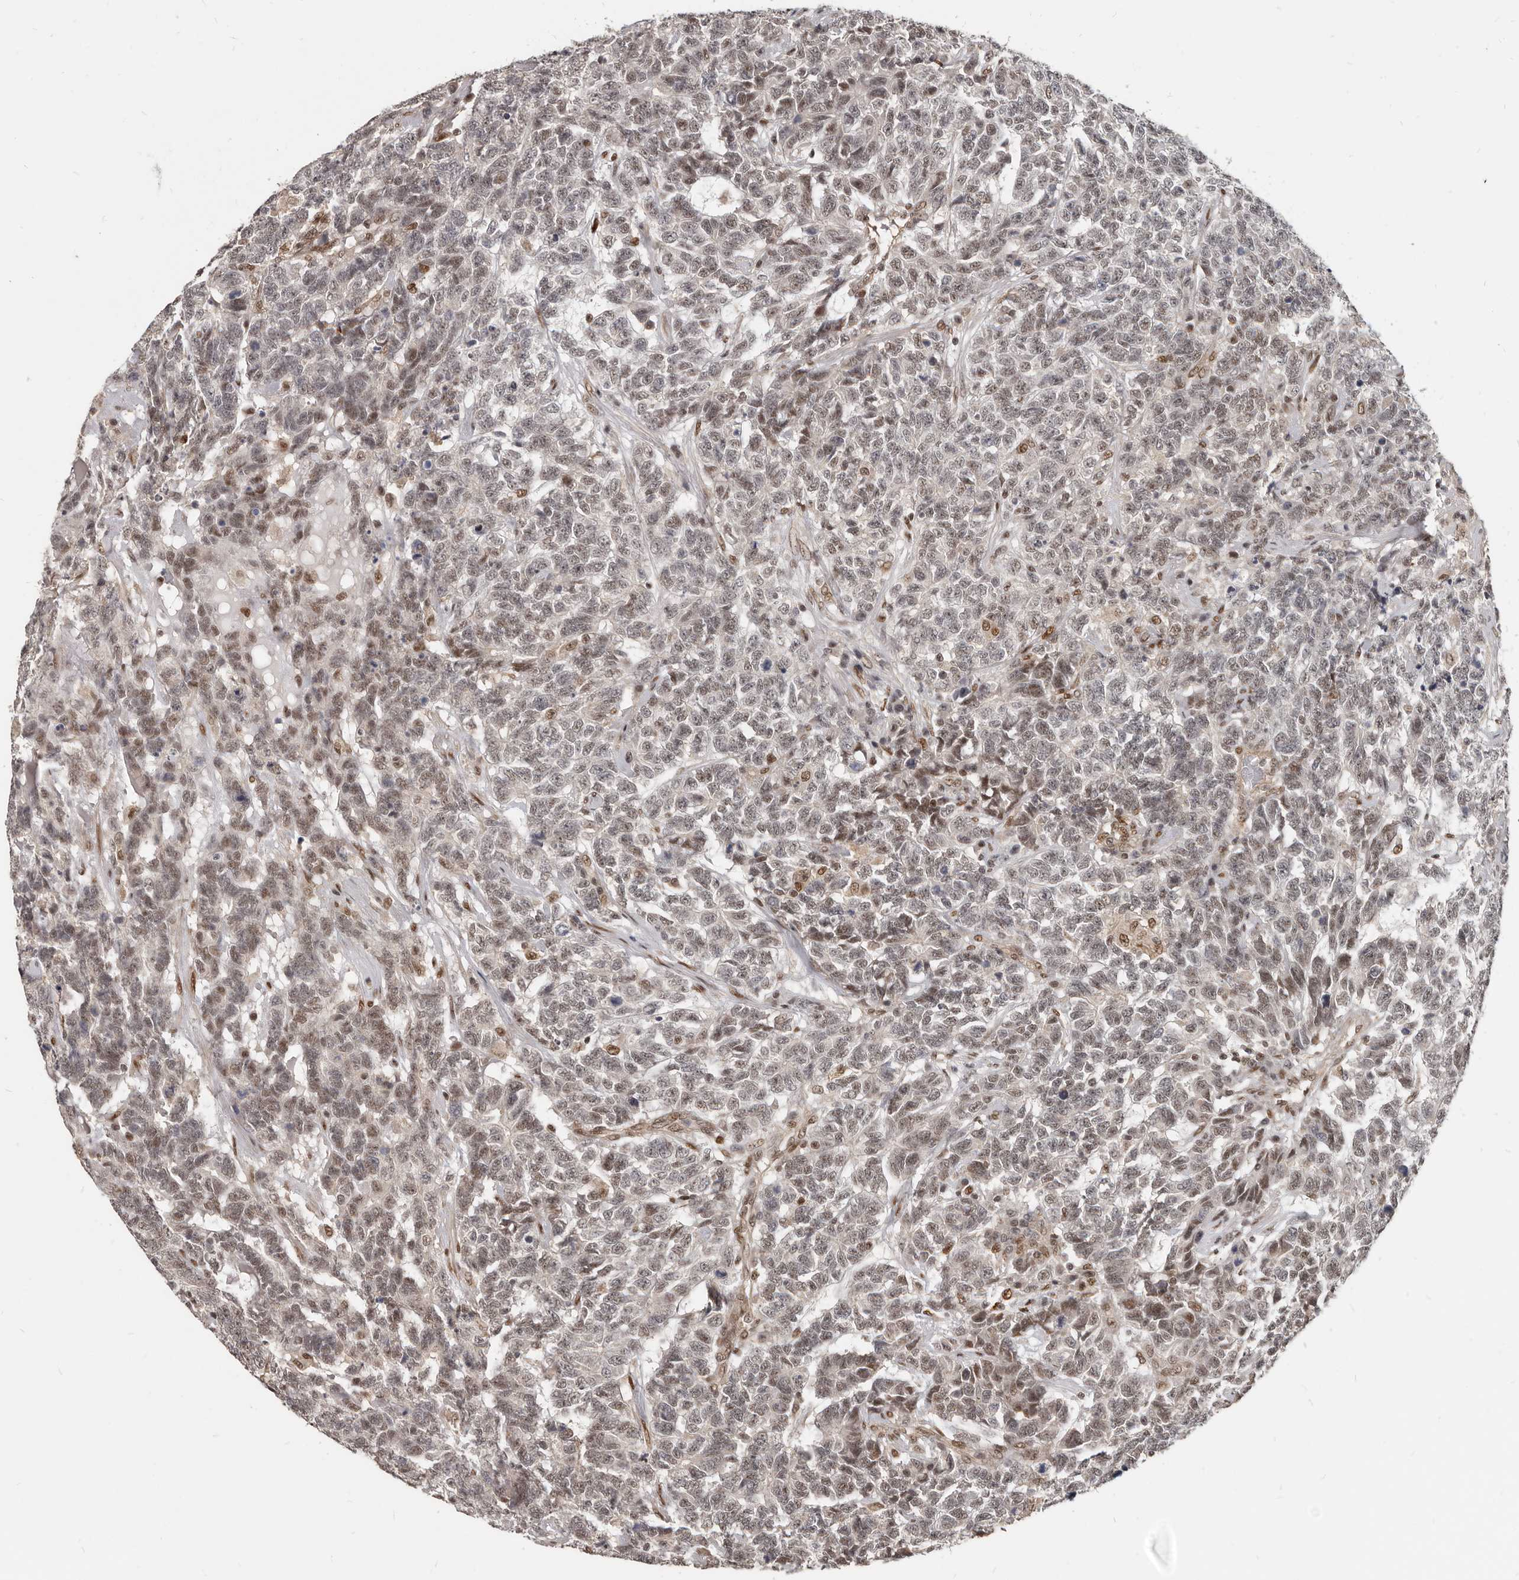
{"staining": {"intensity": "moderate", "quantity": "25%-75%", "location": "nuclear"}, "tissue": "testis cancer", "cell_type": "Tumor cells", "image_type": "cancer", "snomed": [{"axis": "morphology", "description": "Carcinoma, Embryonal, NOS"}, {"axis": "topography", "description": "Testis"}], "caption": "The image displays immunohistochemical staining of testis cancer. There is moderate nuclear positivity is present in approximately 25%-75% of tumor cells.", "gene": "ATF5", "patient": {"sex": "male", "age": 26}}